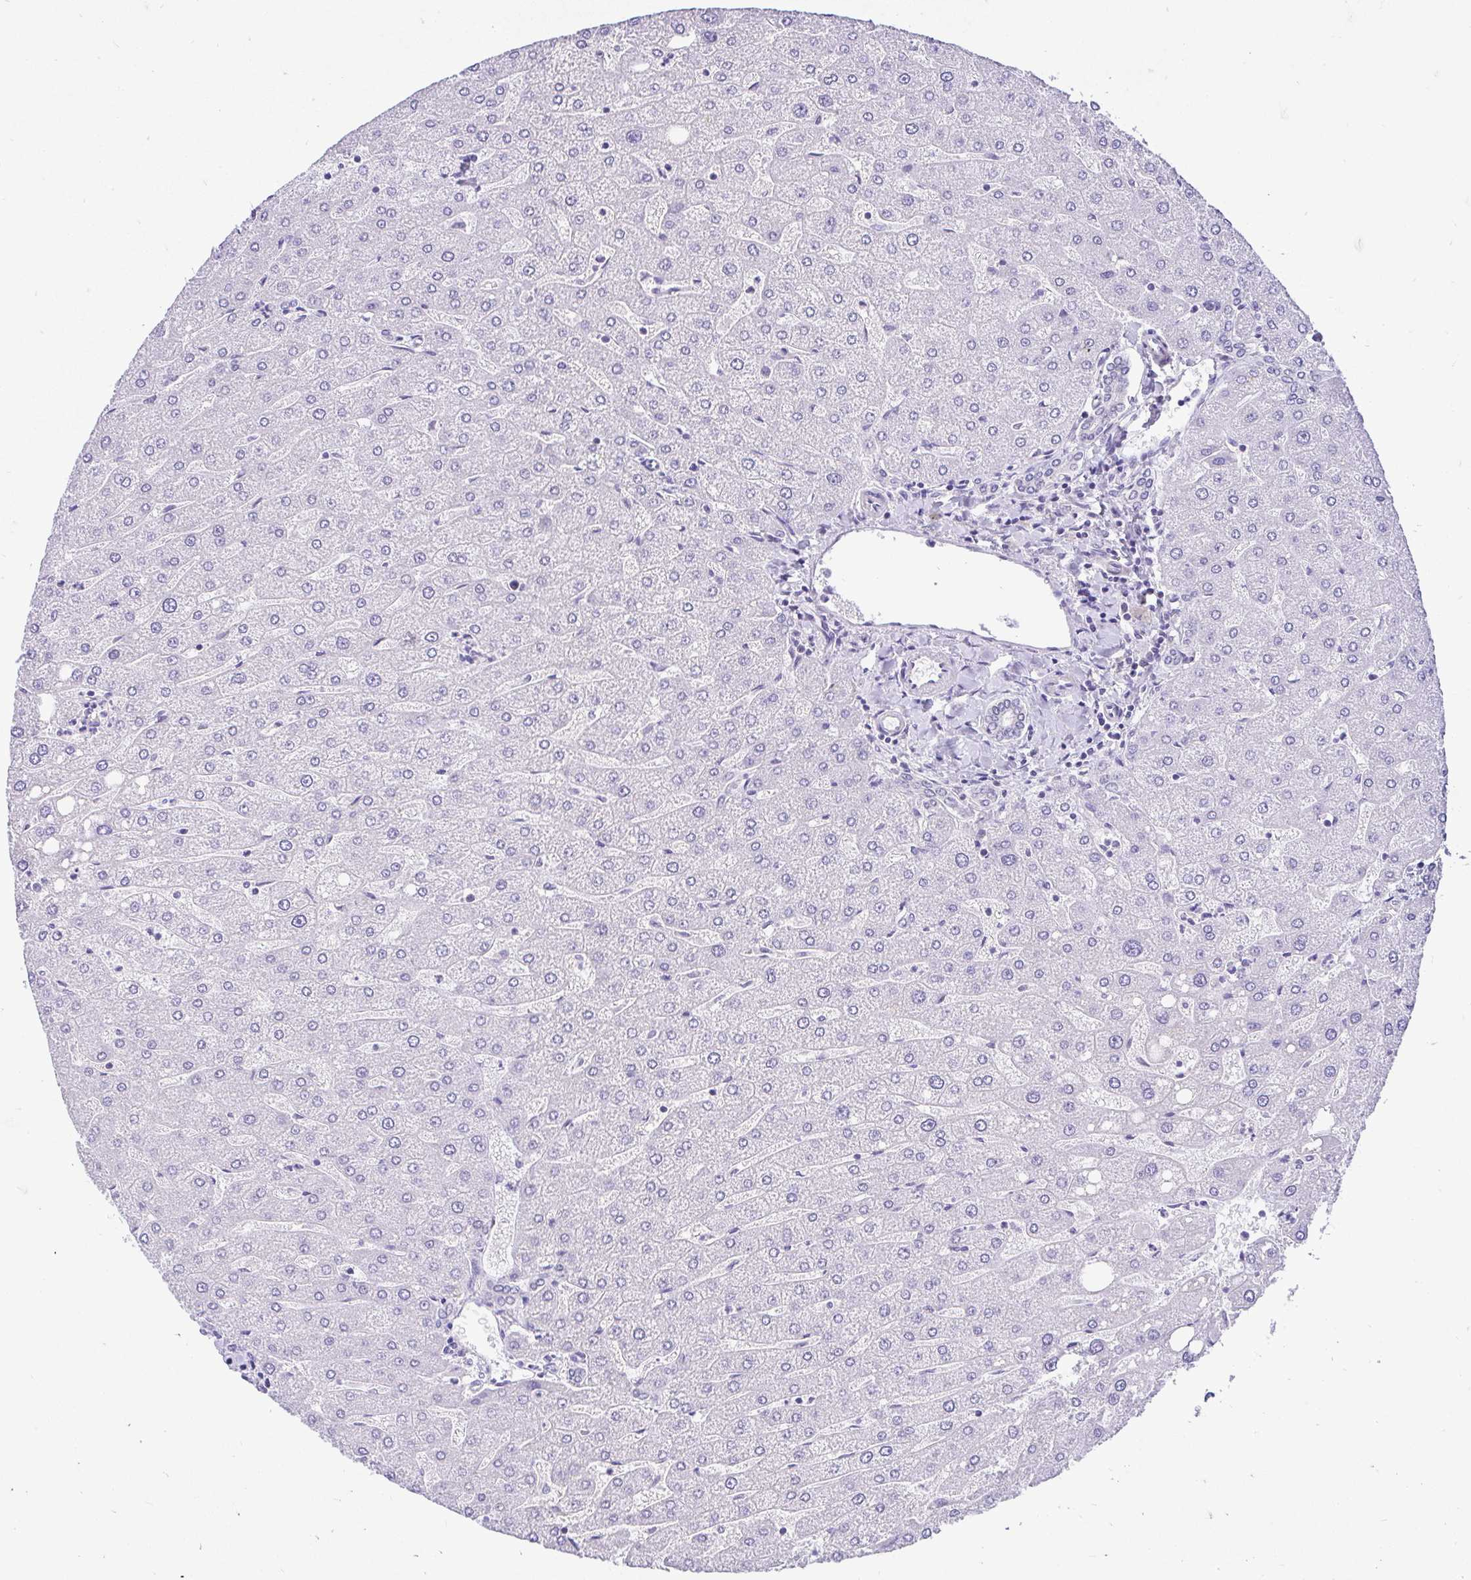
{"staining": {"intensity": "negative", "quantity": "none", "location": "none"}, "tissue": "liver", "cell_type": "Cholangiocytes", "image_type": "normal", "snomed": [{"axis": "morphology", "description": "Normal tissue, NOS"}, {"axis": "topography", "description": "Liver"}], "caption": "Cholangiocytes show no significant expression in unremarkable liver.", "gene": "PYCR2", "patient": {"sex": "male", "age": 67}}